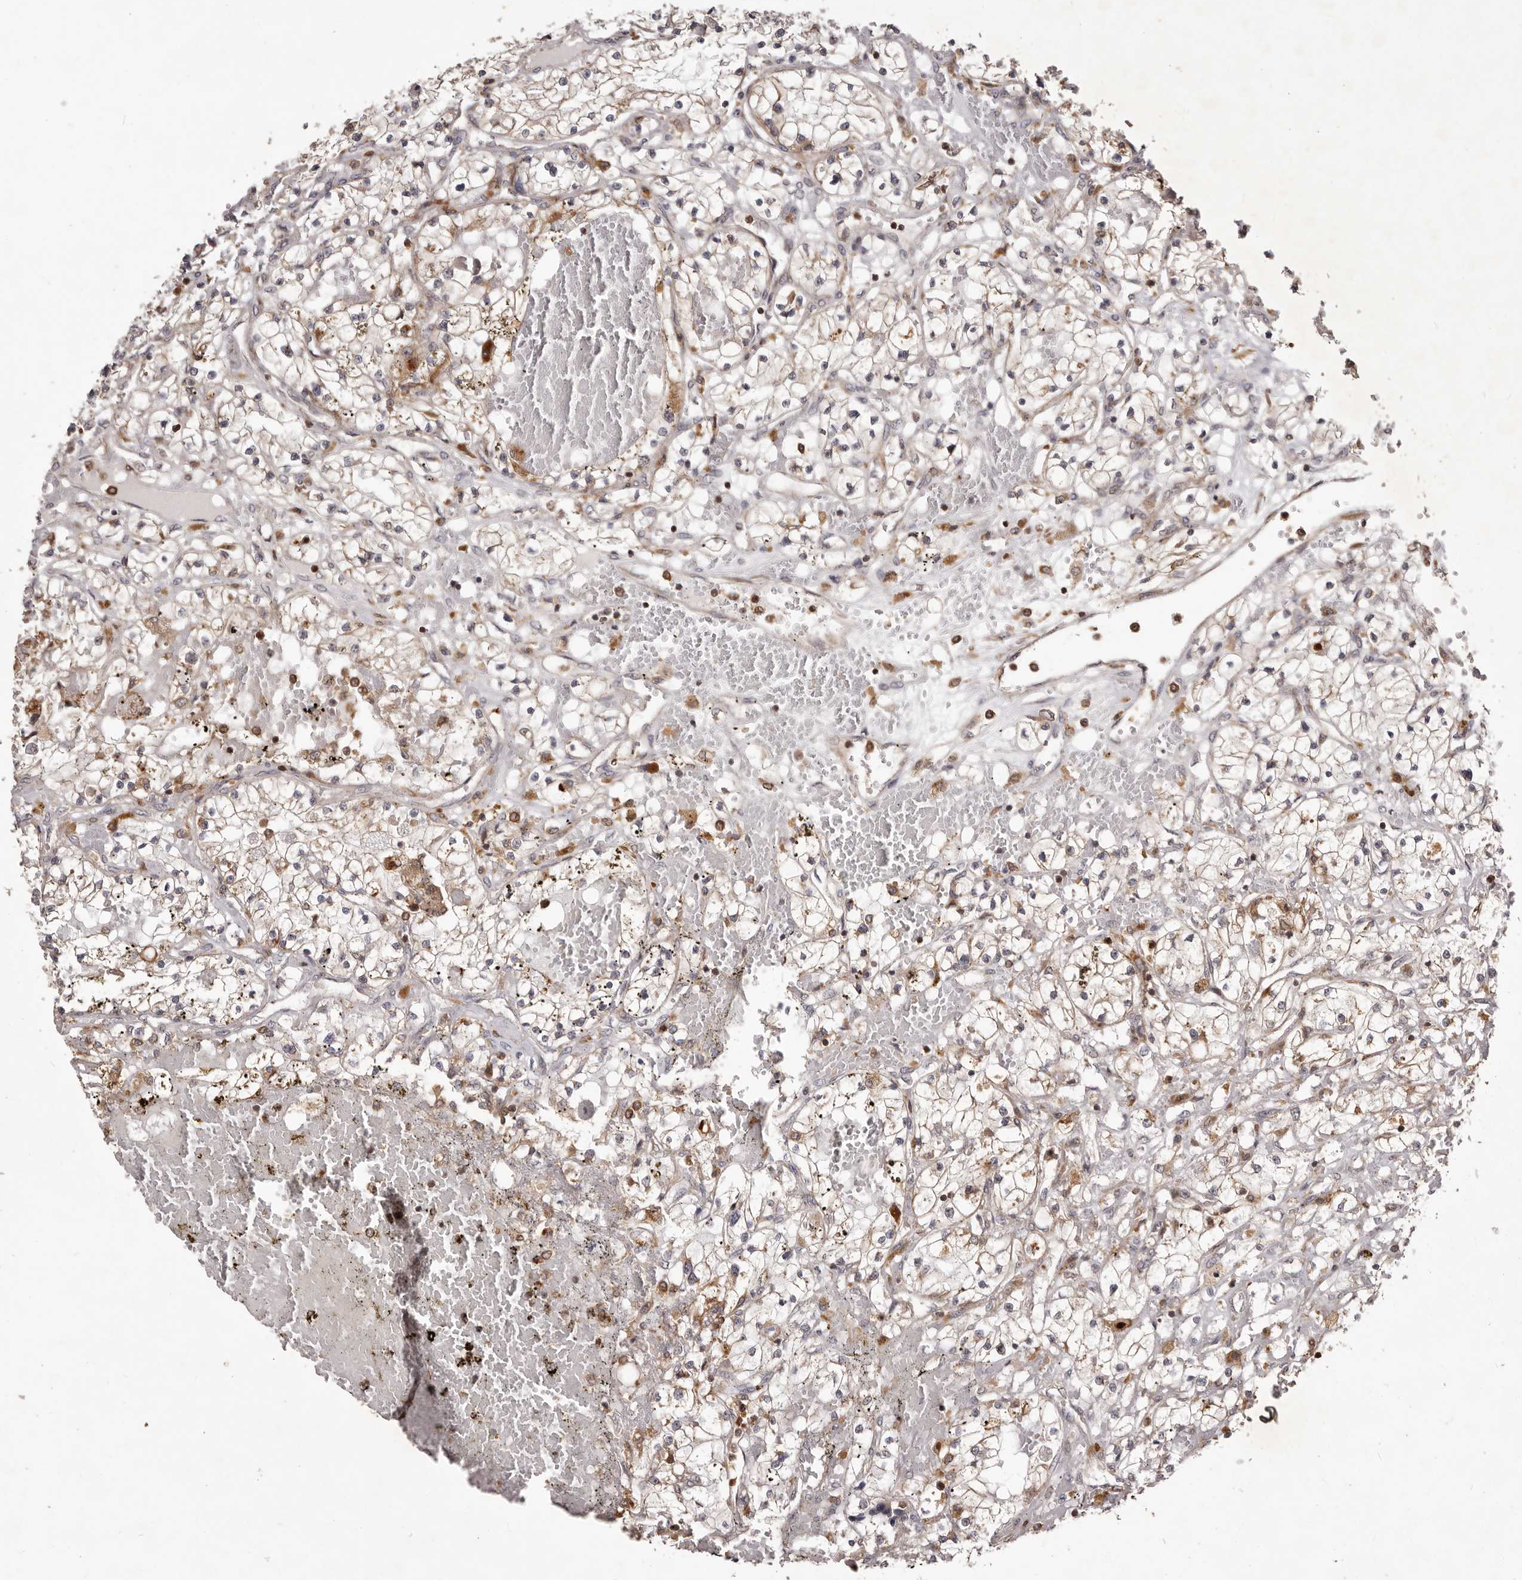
{"staining": {"intensity": "weak", "quantity": "<25%", "location": "cytoplasmic/membranous"}, "tissue": "renal cancer", "cell_type": "Tumor cells", "image_type": "cancer", "snomed": [{"axis": "morphology", "description": "Normal tissue, NOS"}, {"axis": "morphology", "description": "Adenocarcinoma, NOS"}, {"axis": "topography", "description": "Kidney"}], "caption": "Protein analysis of renal cancer displays no significant expression in tumor cells.", "gene": "RNF187", "patient": {"sex": "male", "age": 68}}